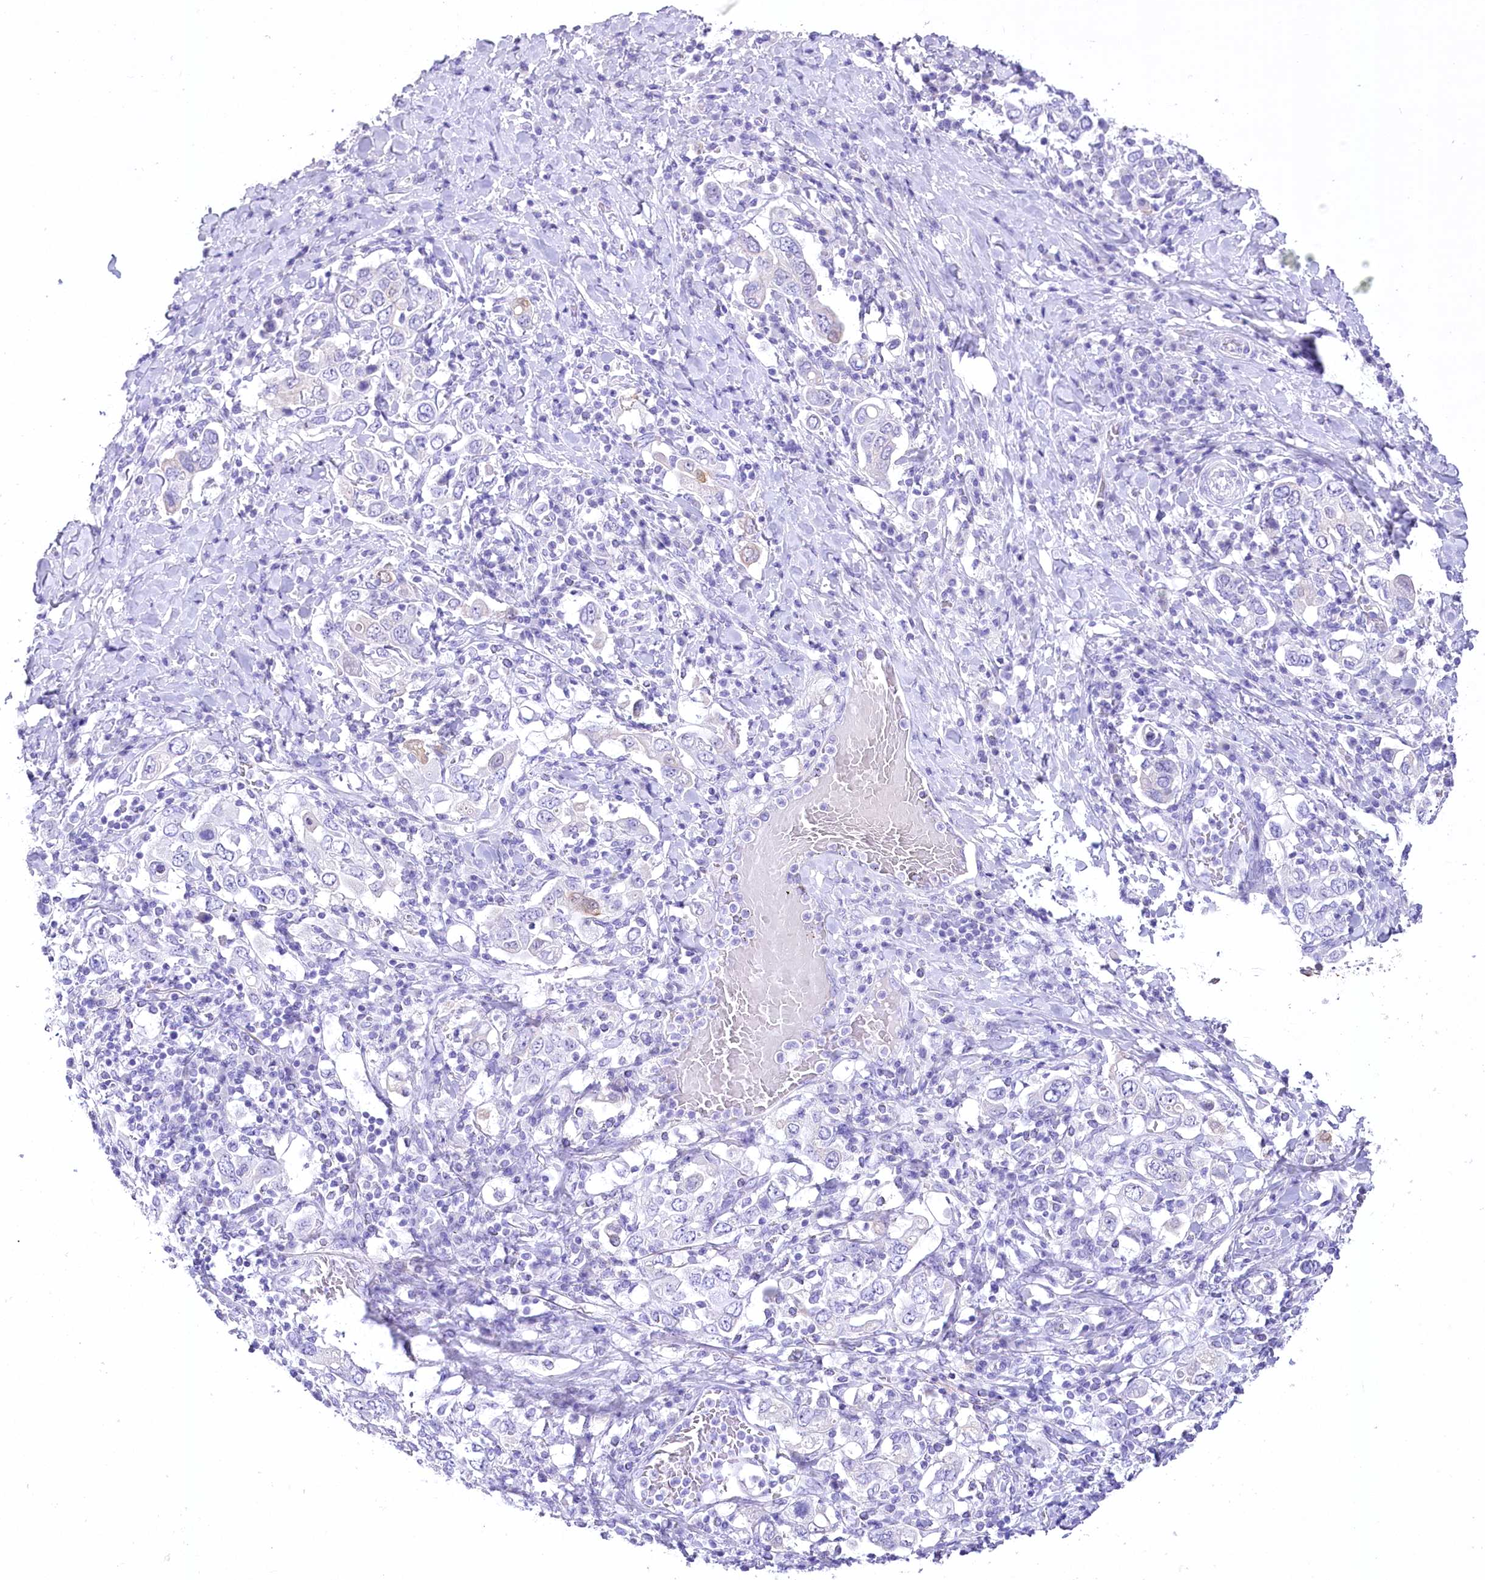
{"staining": {"intensity": "negative", "quantity": "none", "location": "none"}, "tissue": "stomach cancer", "cell_type": "Tumor cells", "image_type": "cancer", "snomed": [{"axis": "morphology", "description": "Adenocarcinoma, NOS"}, {"axis": "topography", "description": "Stomach, upper"}], "caption": "IHC of stomach adenocarcinoma shows no positivity in tumor cells.", "gene": "PBLD", "patient": {"sex": "male", "age": 62}}